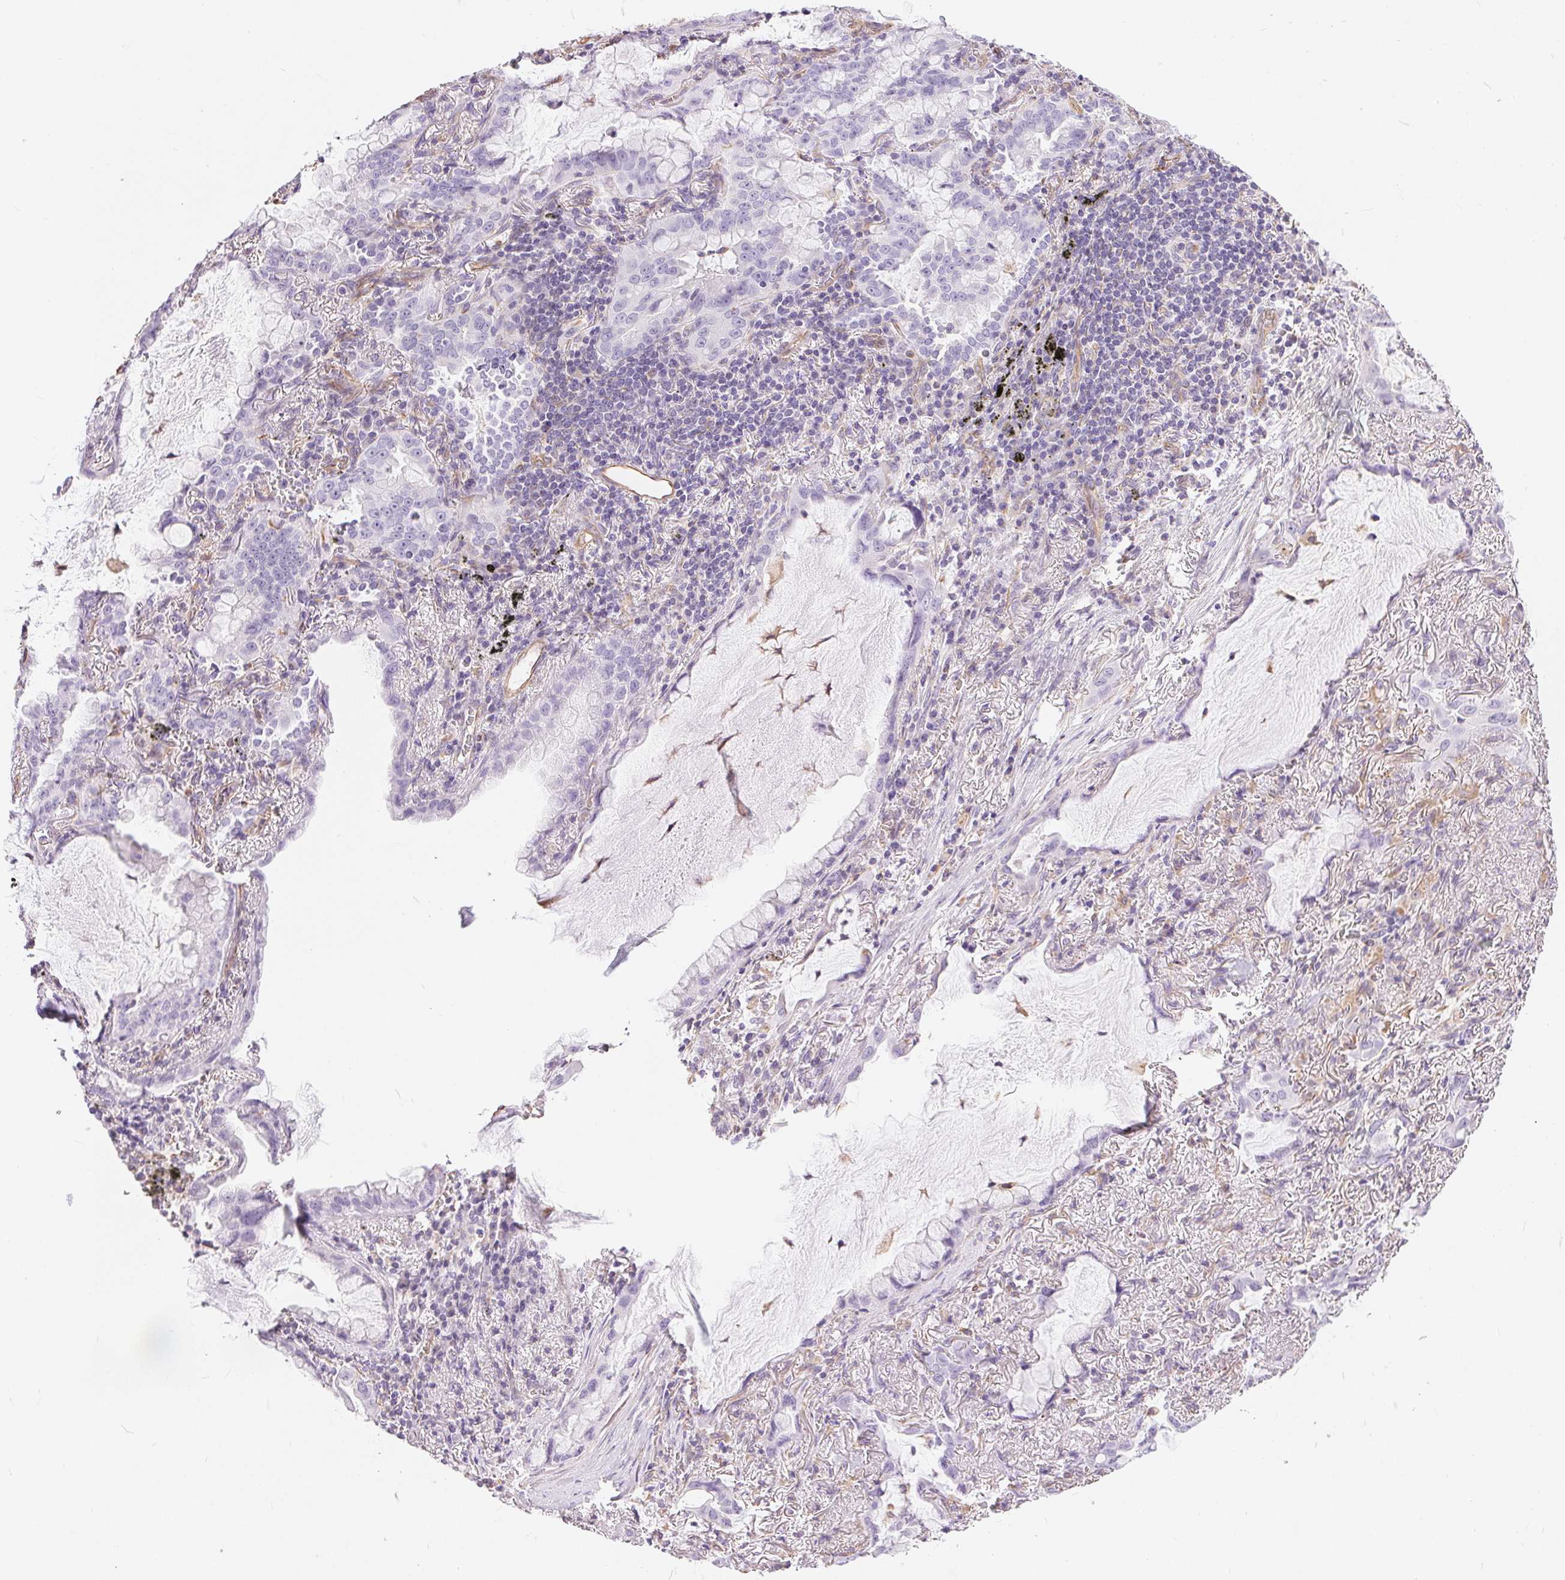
{"staining": {"intensity": "negative", "quantity": "none", "location": "none"}, "tissue": "lung cancer", "cell_type": "Tumor cells", "image_type": "cancer", "snomed": [{"axis": "morphology", "description": "Adenocarcinoma, NOS"}, {"axis": "topography", "description": "Lung"}], "caption": "Immunohistochemical staining of lung cancer reveals no significant positivity in tumor cells.", "gene": "GFAP", "patient": {"sex": "male", "age": 65}}